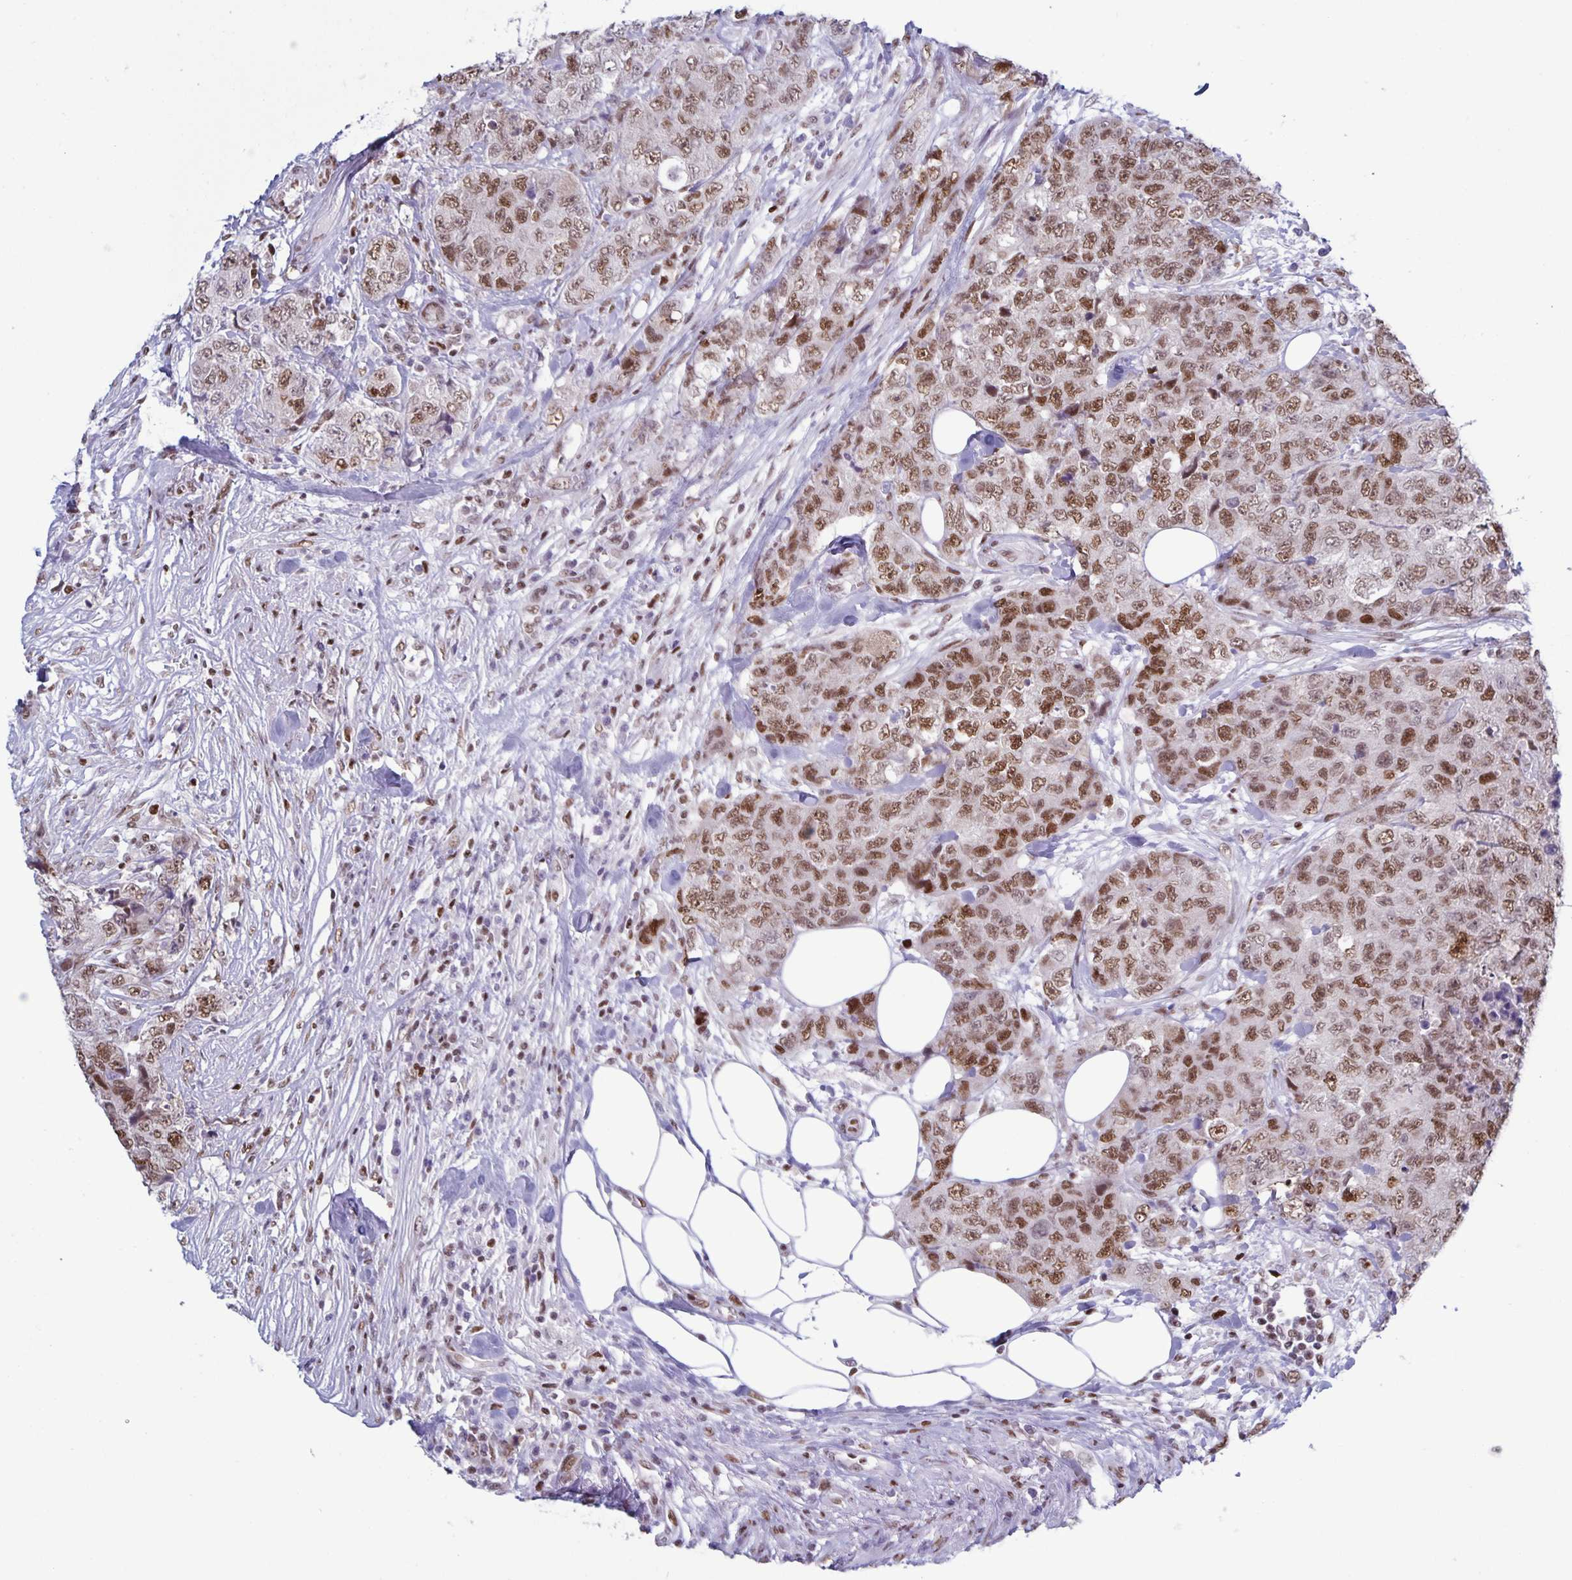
{"staining": {"intensity": "moderate", "quantity": ">75%", "location": "nuclear"}, "tissue": "urothelial cancer", "cell_type": "Tumor cells", "image_type": "cancer", "snomed": [{"axis": "morphology", "description": "Urothelial carcinoma, High grade"}, {"axis": "topography", "description": "Urinary bladder"}], "caption": "The immunohistochemical stain highlights moderate nuclear expression in tumor cells of urothelial cancer tissue.", "gene": "JUND", "patient": {"sex": "female", "age": 78}}